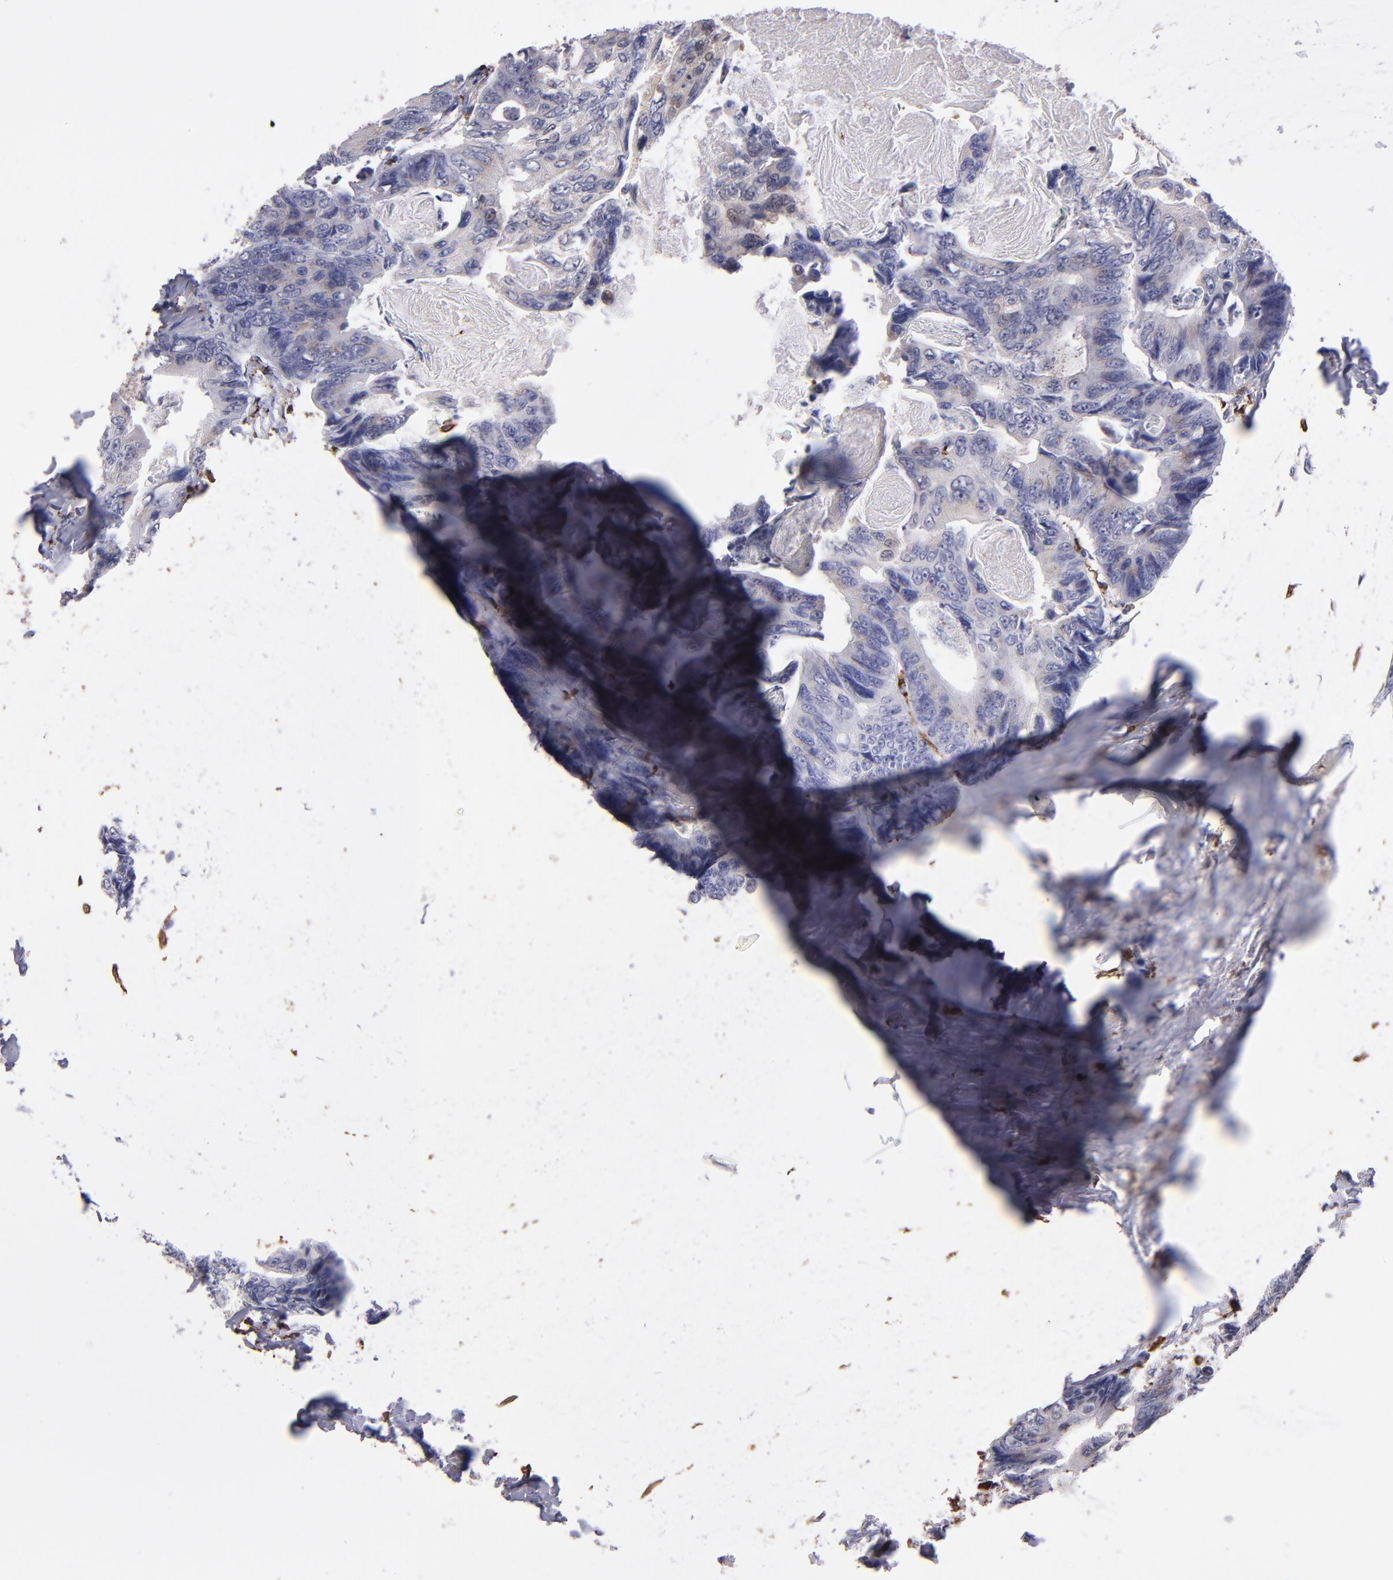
{"staining": {"intensity": "weak", "quantity": "<25%", "location": "cytoplasmic/membranous"}, "tissue": "colorectal cancer", "cell_type": "Tumor cells", "image_type": "cancer", "snomed": [{"axis": "morphology", "description": "Adenocarcinoma, NOS"}, {"axis": "topography", "description": "Colon"}], "caption": "Immunohistochemistry image of colorectal cancer (adenocarcinoma) stained for a protein (brown), which reveals no positivity in tumor cells.", "gene": "PTGS1", "patient": {"sex": "female", "age": 55}}